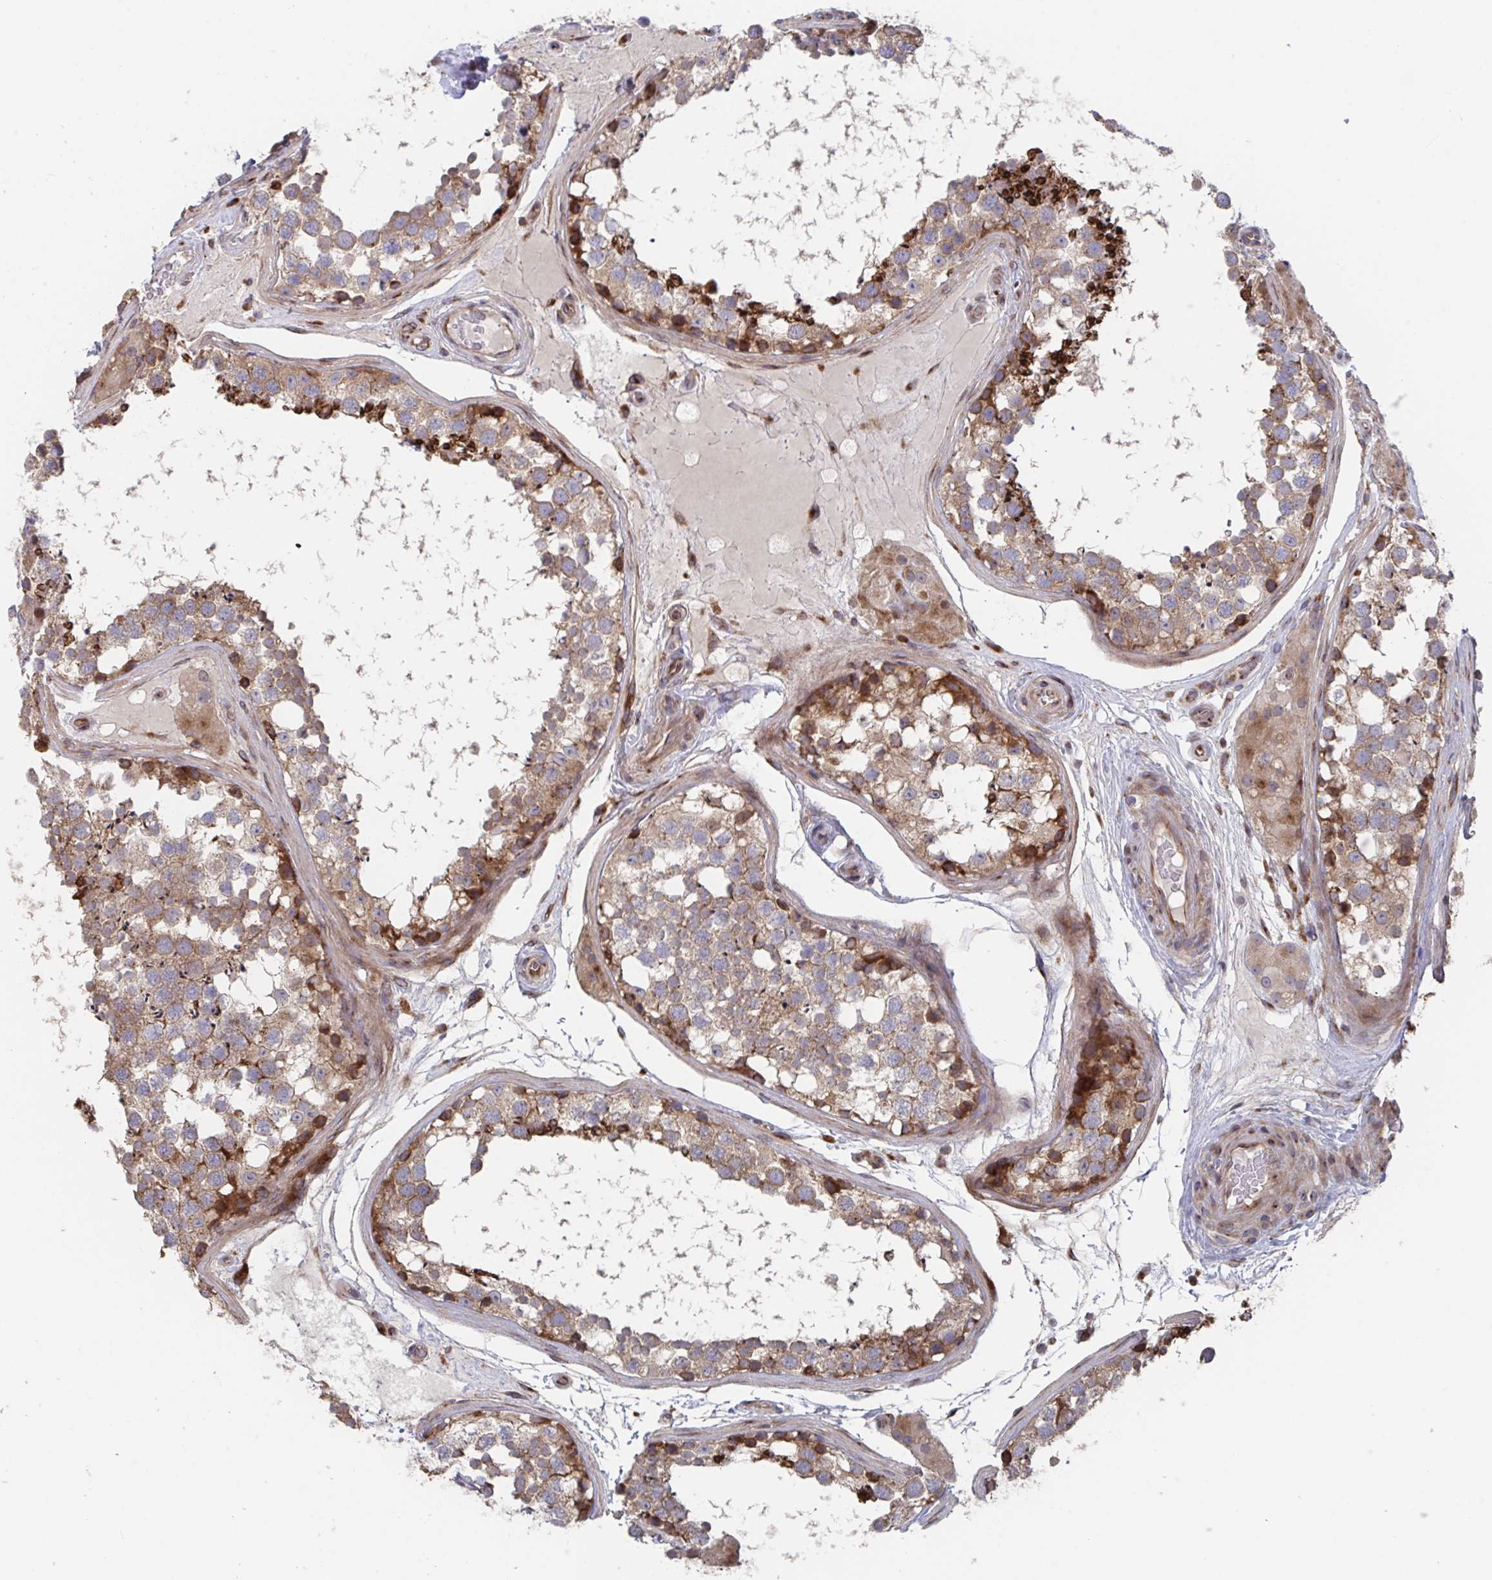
{"staining": {"intensity": "strong", "quantity": "25%-75%", "location": "cytoplasmic/membranous"}, "tissue": "testis", "cell_type": "Cells in seminiferous ducts", "image_type": "normal", "snomed": [{"axis": "morphology", "description": "Normal tissue, NOS"}, {"axis": "morphology", "description": "Seminoma, NOS"}, {"axis": "topography", "description": "Testis"}], "caption": "IHC of normal testis shows high levels of strong cytoplasmic/membranous staining in about 25%-75% of cells in seminiferous ducts.", "gene": "FJX1", "patient": {"sex": "male", "age": 65}}